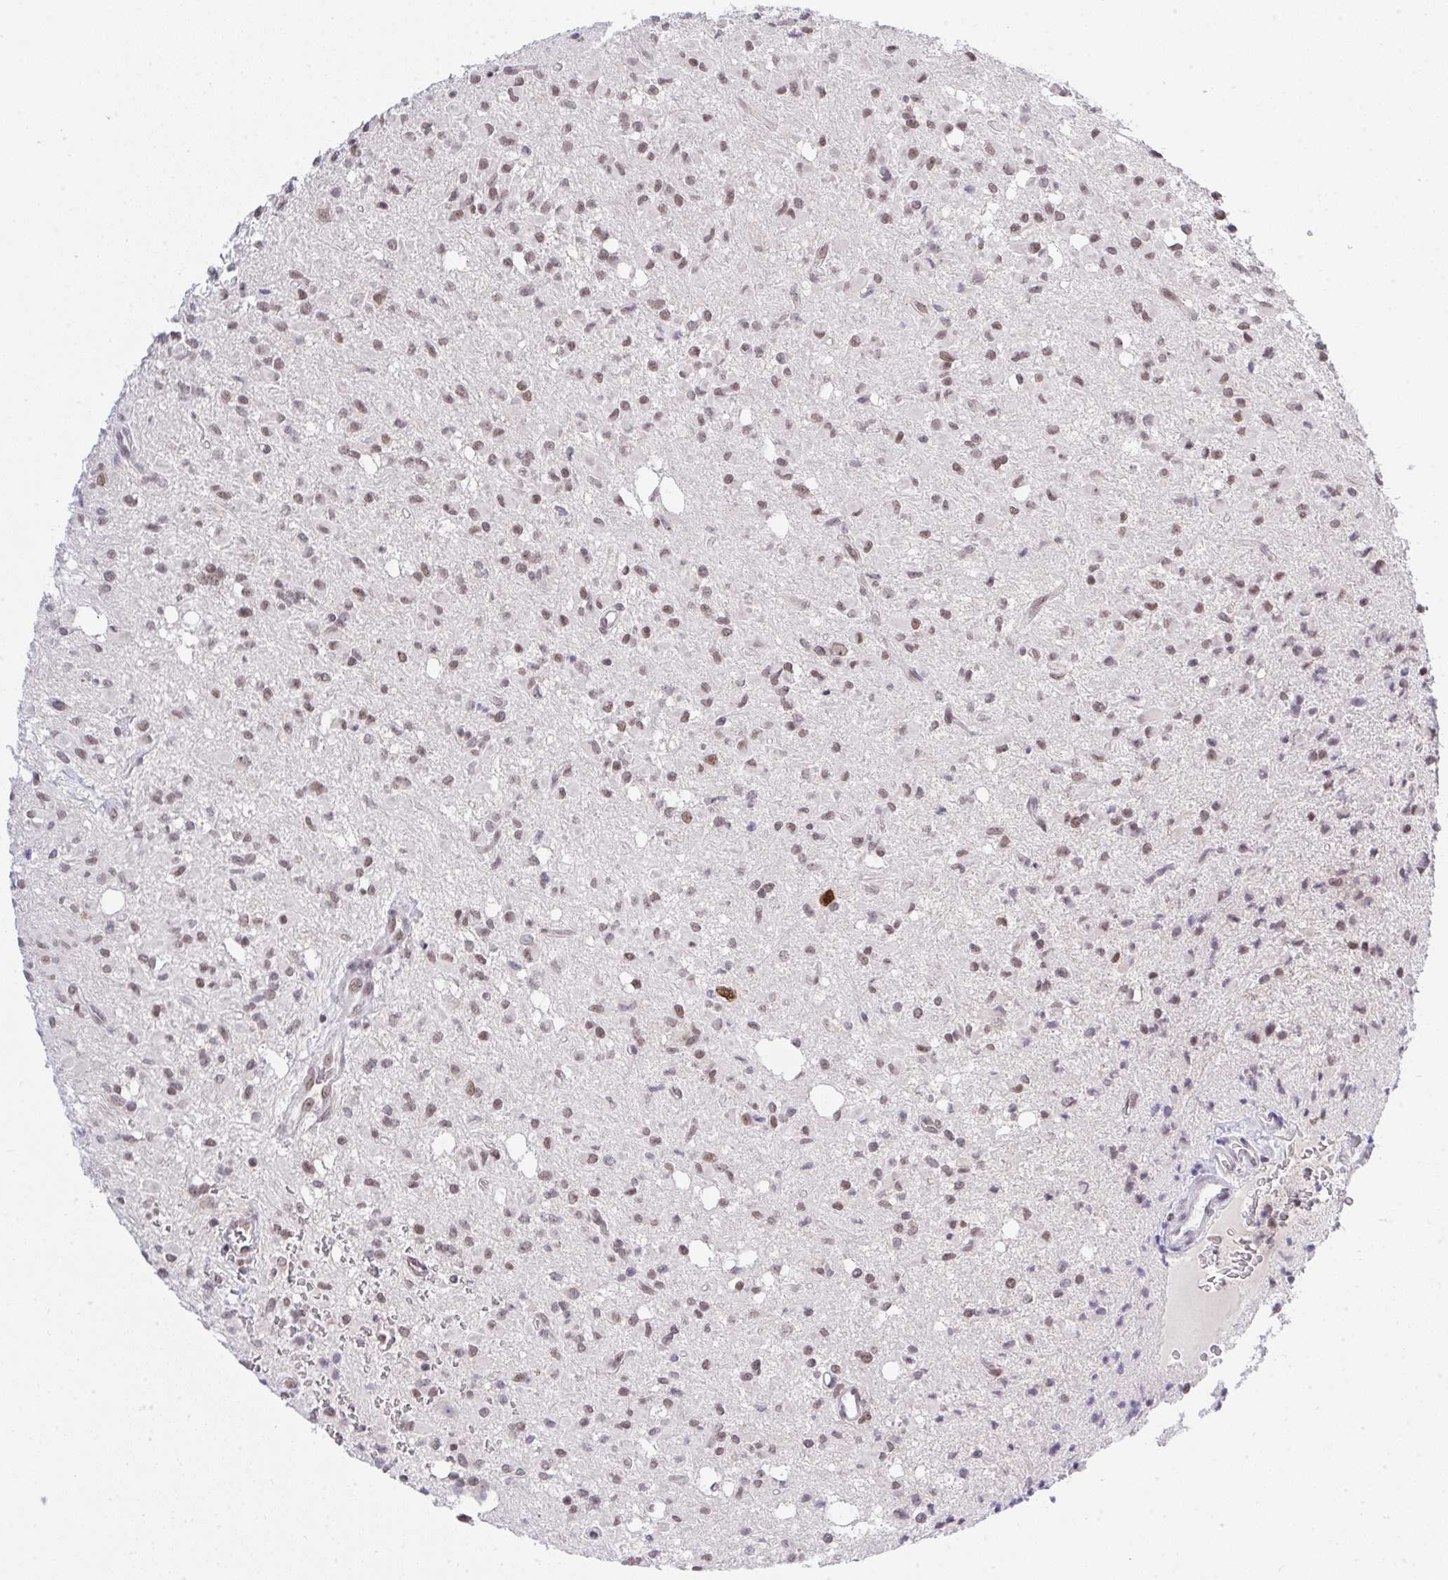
{"staining": {"intensity": "weak", "quantity": ">75%", "location": "nuclear"}, "tissue": "glioma", "cell_type": "Tumor cells", "image_type": "cancer", "snomed": [{"axis": "morphology", "description": "Glioma, malignant, Low grade"}, {"axis": "topography", "description": "Brain"}], "caption": "Immunohistochemical staining of human glioma demonstrates low levels of weak nuclear expression in approximately >75% of tumor cells. The staining was performed using DAB to visualize the protein expression in brown, while the nuclei were stained in blue with hematoxylin (Magnification: 20x).", "gene": "RFC4", "patient": {"sex": "female", "age": 33}}